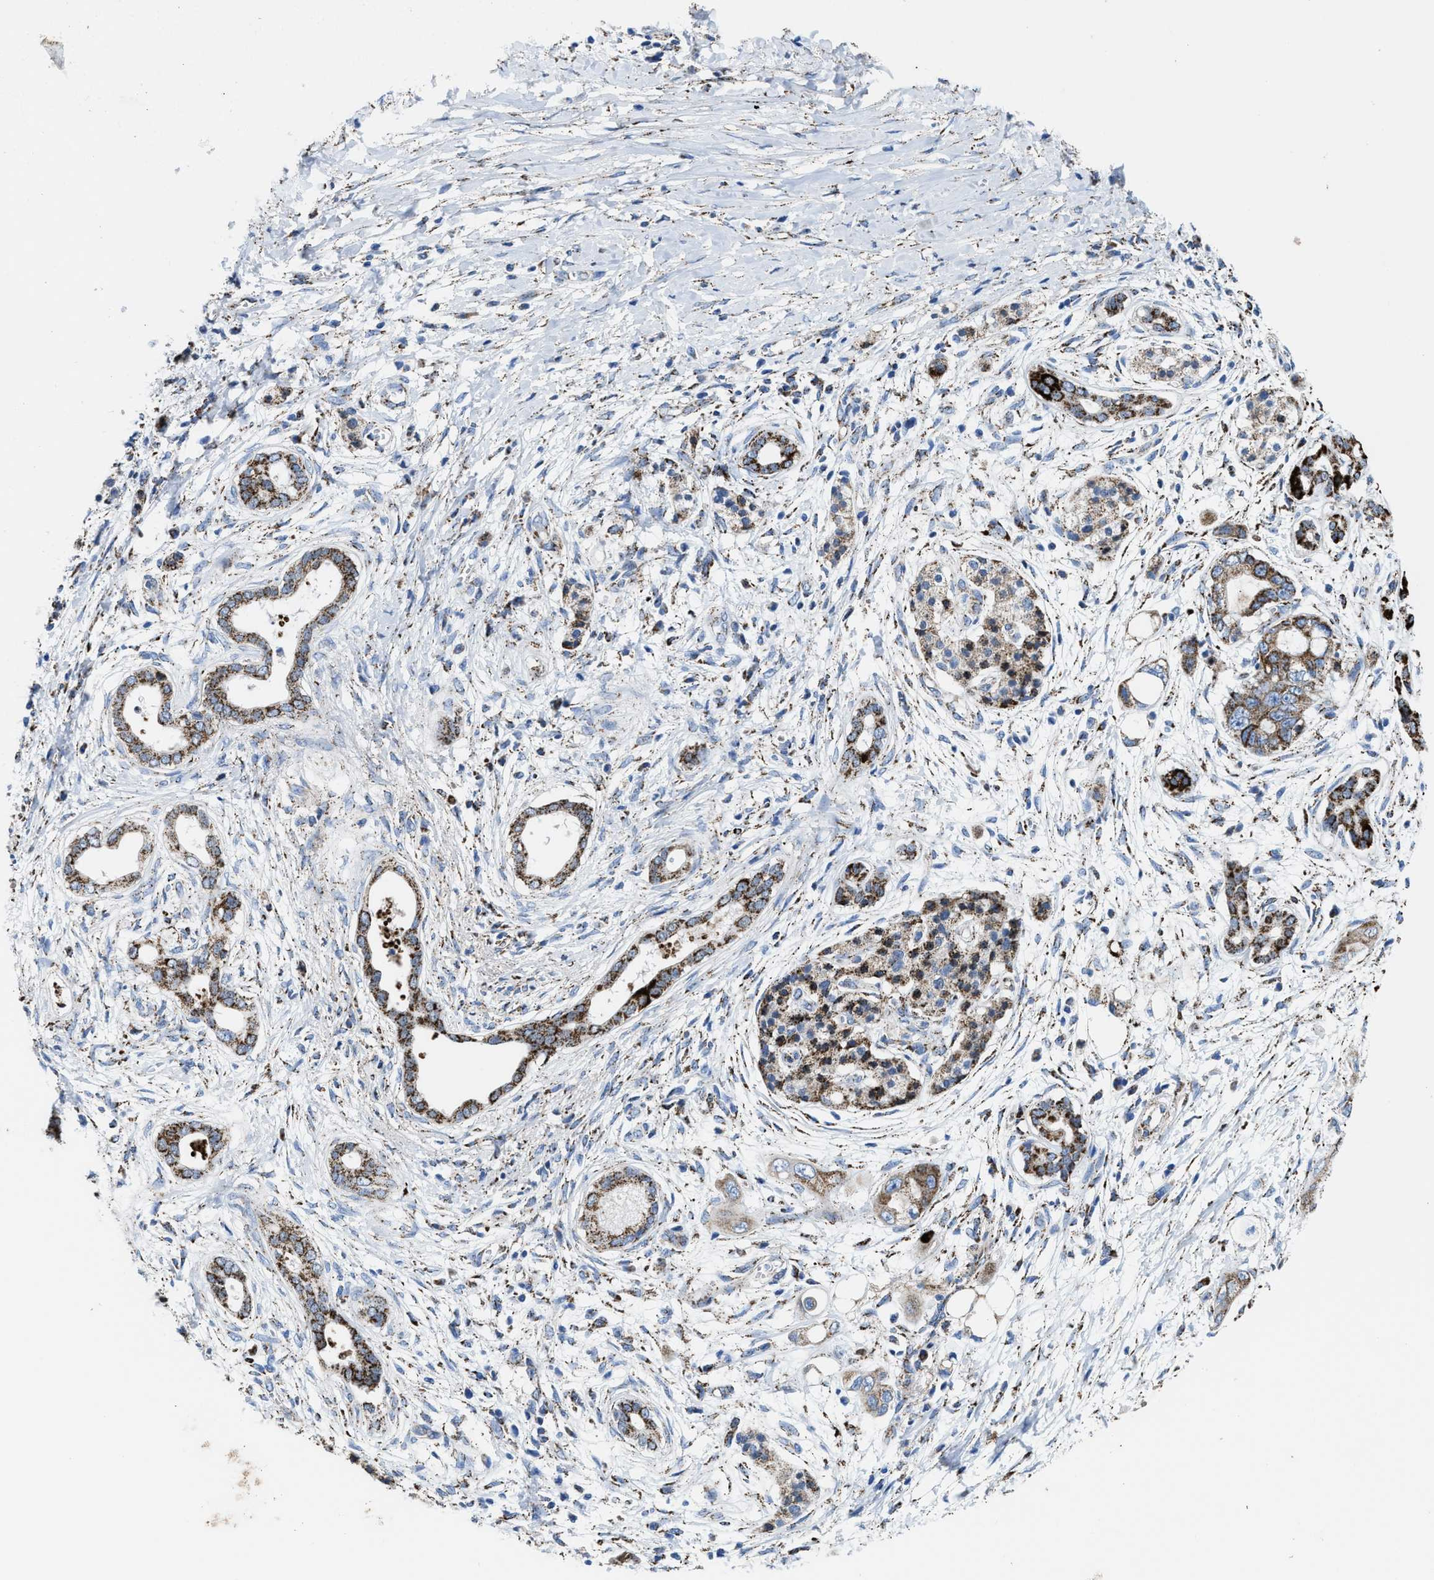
{"staining": {"intensity": "strong", "quantity": "25%-75%", "location": "cytoplasmic/membranous"}, "tissue": "pancreatic cancer", "cell_type": "Tumor cells", "image_type": "cancer", "snomed": [{"axis": "morphology", "description": "Adenocarcinoma, NOS"}, {"axis": "topography", "description": "Pancreas"}], "caption": "Immunohistochemical staining of pancreatic cancer reveals high levels of strong cytoplasmic/membranous positivity in approximately 25%-75% of tumor cells. Ihc stains the protein of interest in brown and the nuclei are stained blue.", "gene": "ALDH1B1", "patient": {"sex": "male", "age": 59}}